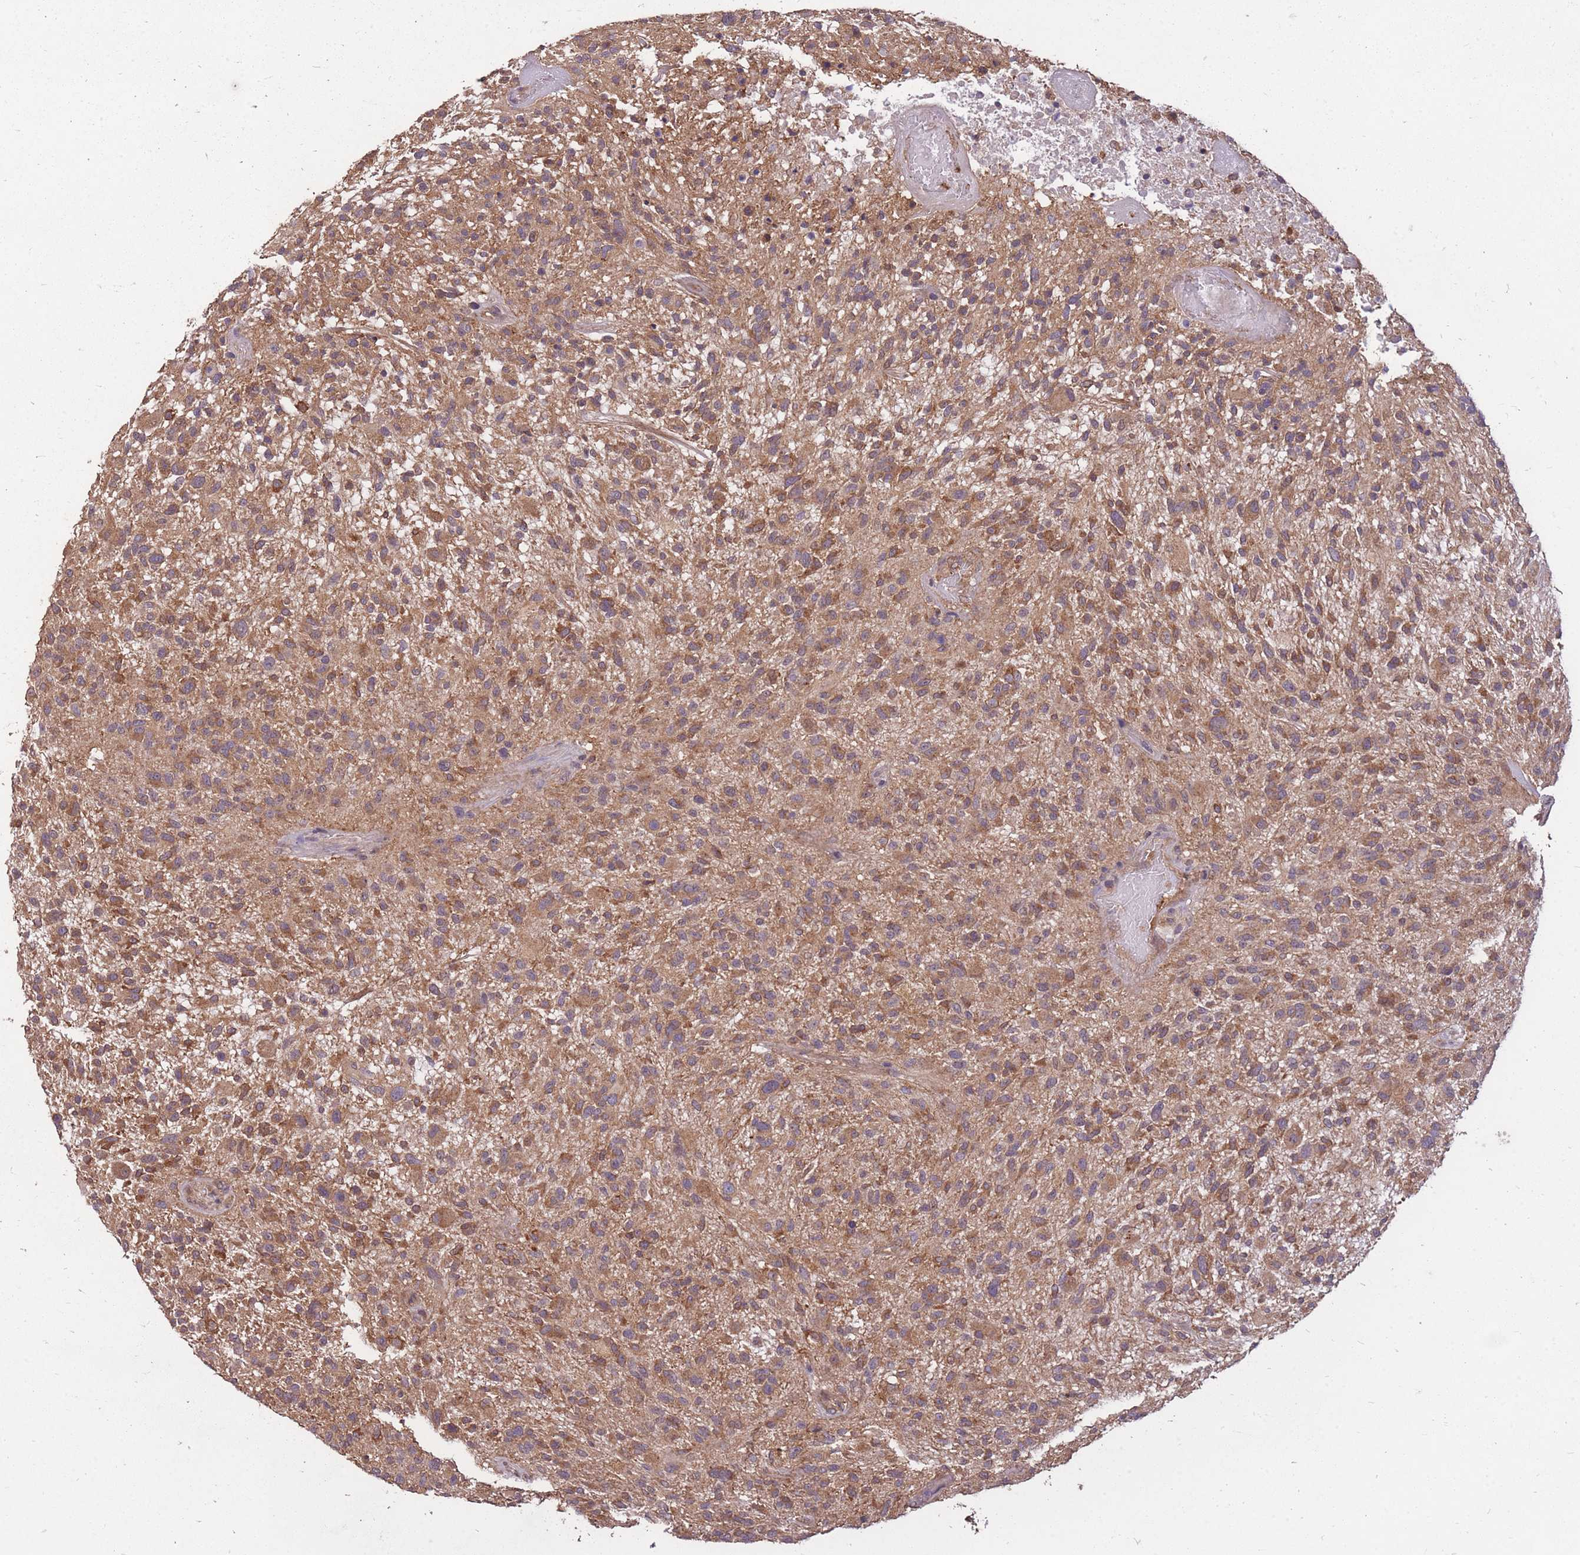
{"staining": {"intensity": "moderate", "quantity": ">75%", "location": "cytoplasmic/membranous"}, "tissue": "glioma", "cell_type": "Tumor cells", "image_type": "cancer", "snomed": [{"axis": "morphology", "description": "Glioma, malignant, High grade"}, {"axis": "topography", "description": "Brain"}], "caption": "DAB (3,3'-diaminobenzidine) immunohistochemical staining of human malignant glioma (high-grade) displays moderate cytoplasmic/membranous protein staining in approximately >75% of tumor cells.", "gene": "DYNC1LI2", "patient": {"sex": "male", "age": 47}}